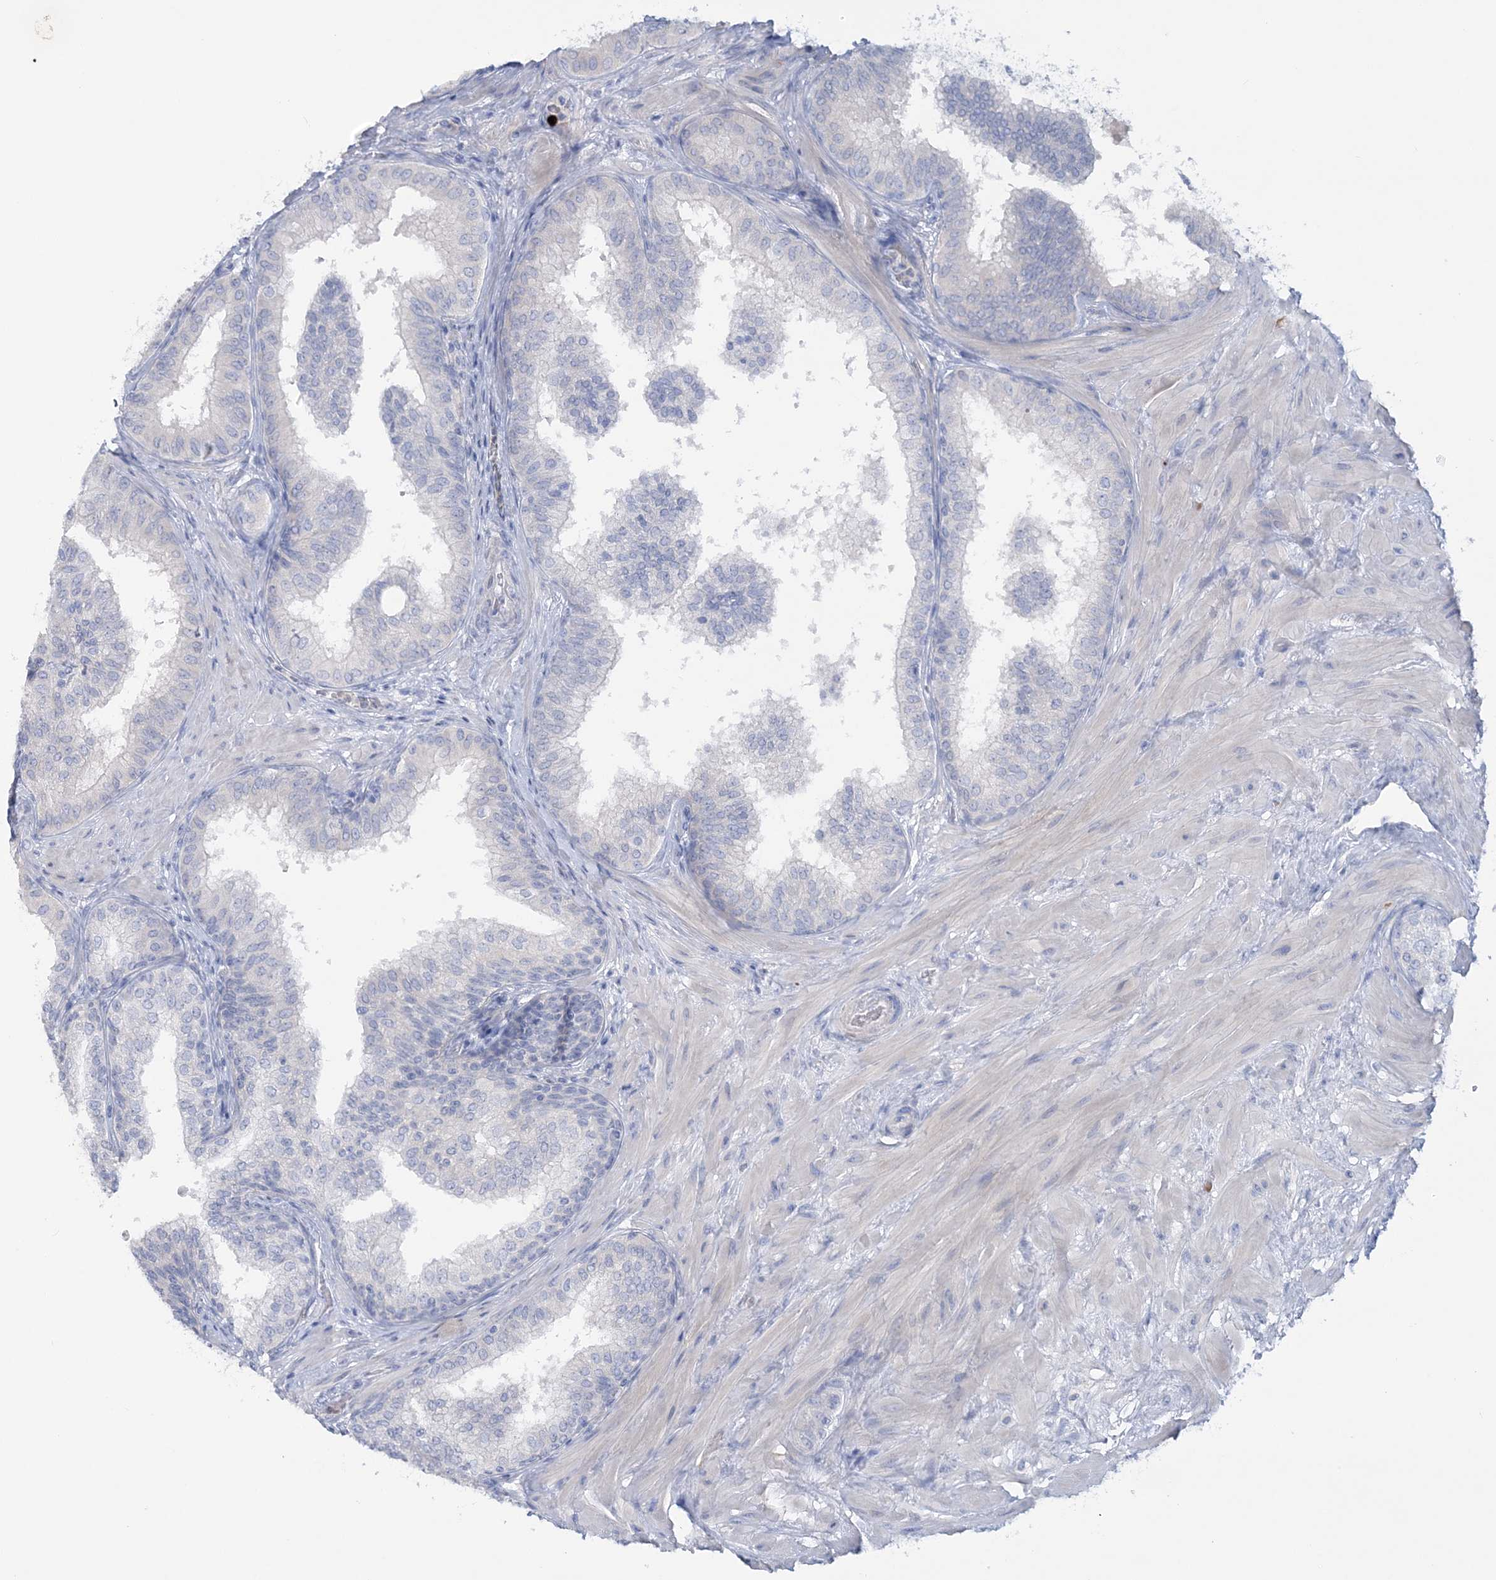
{"staining": {"intensity": "negative", "quantity": "none", "location": "none"}, "tissue": "prostate", "cell_type": "Glandular cells", "image_type": "normal", "snomed": [{"axis": "morphology", "description": "Normal tissue, NOS"}, {"axis": "topography", "description": "Prostate"}], "caption": "An IHC micrograph of benign prostate is shown. There is no staining in glandular cells of prostate.", "gene": "WDSUB1", "patient": {"sex": "male", "age": 60}}